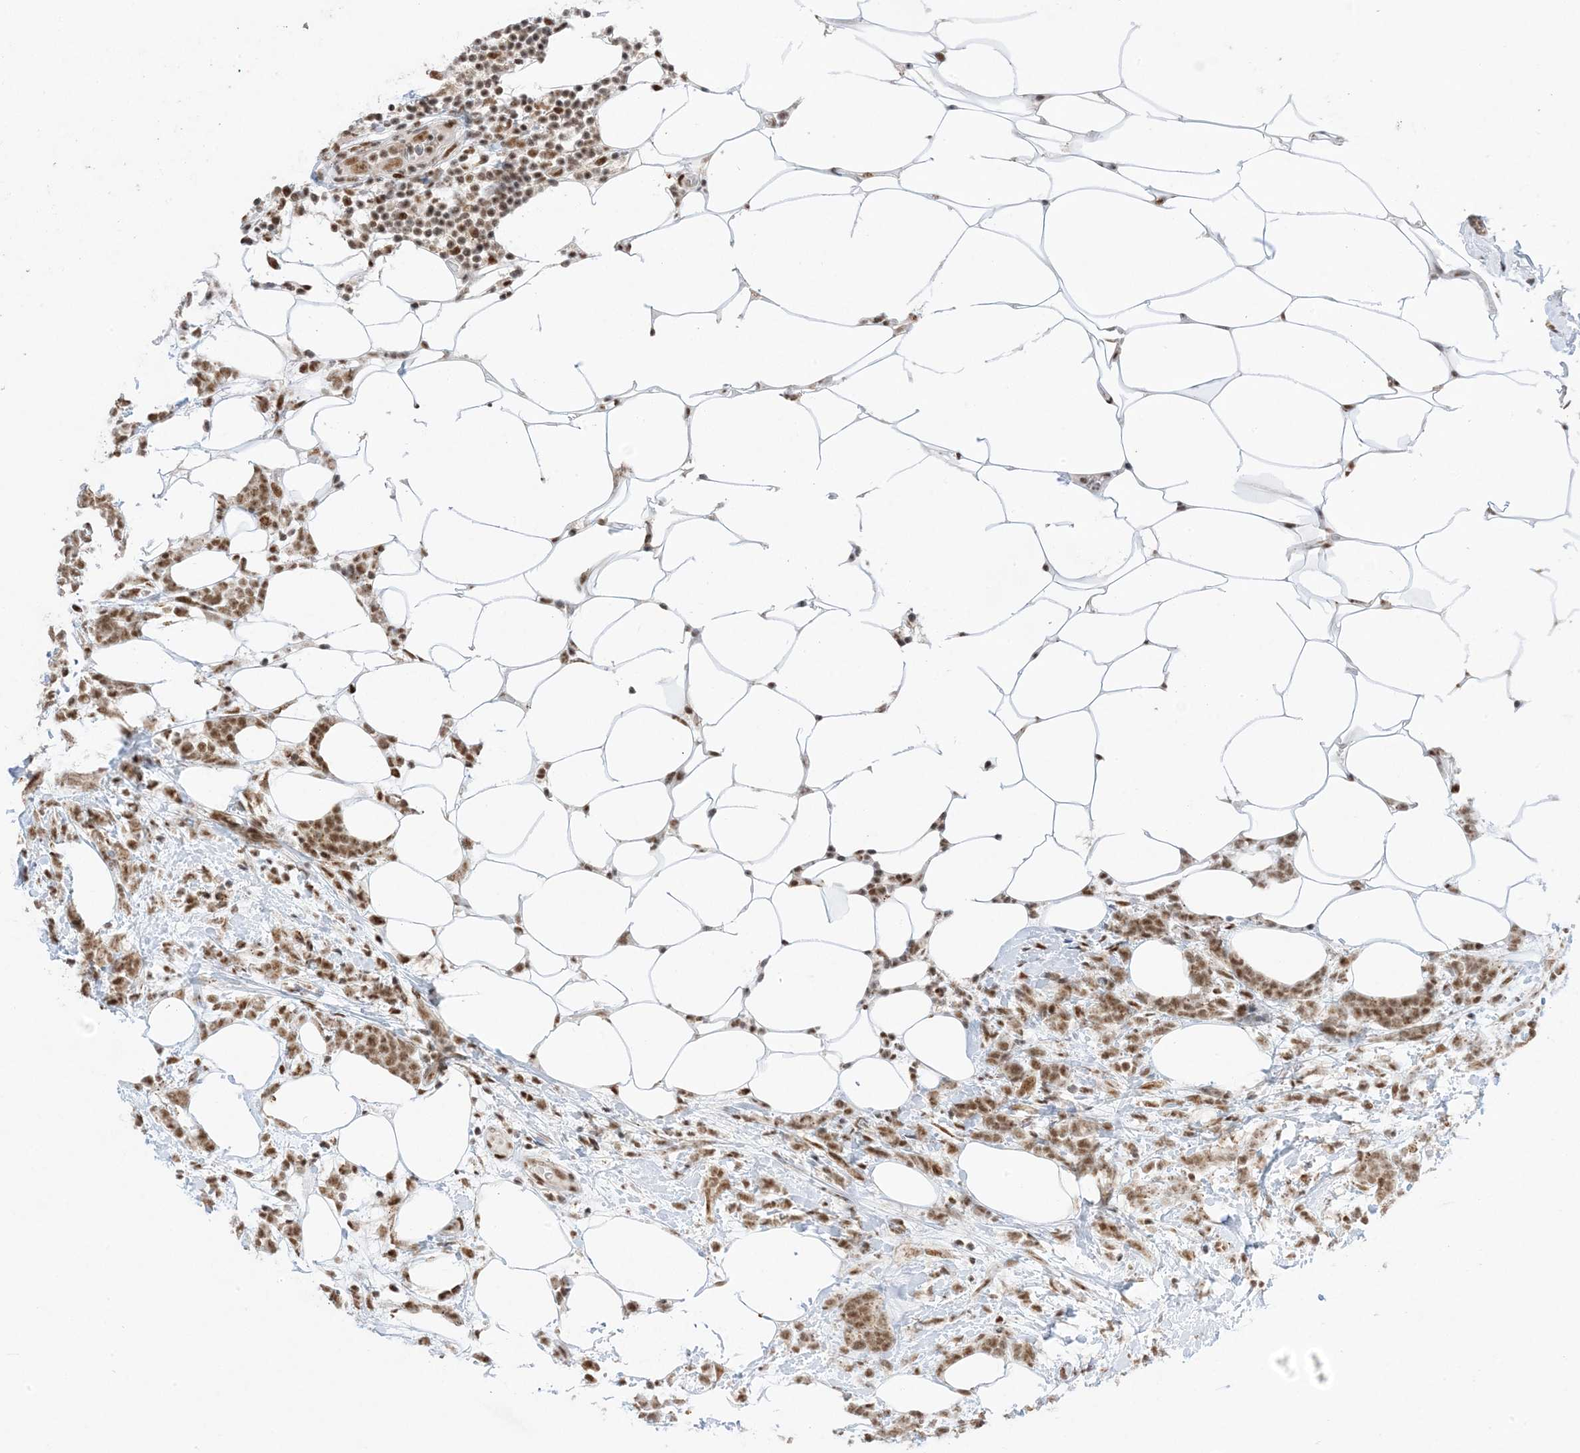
{"staining": {"intensity": "moderate", "quantity": ">75%", "location": "nuclear"}, "tissue": "breast cancer", "cell_type": "Tumor cells", "image_type": "cancer", "snomed": [{"axis": "morphology", "description": "Lobular carcinoma"}, {"axis": "topography", "description": "Breast"}], "caption": "Immunohistochemical staining of breast cancer displays medium levels of moderate nuclear protein expression in about >75% of tumor cells.", "gene": "SF3A3", "patient": {"sex": "female", "age": 58}}